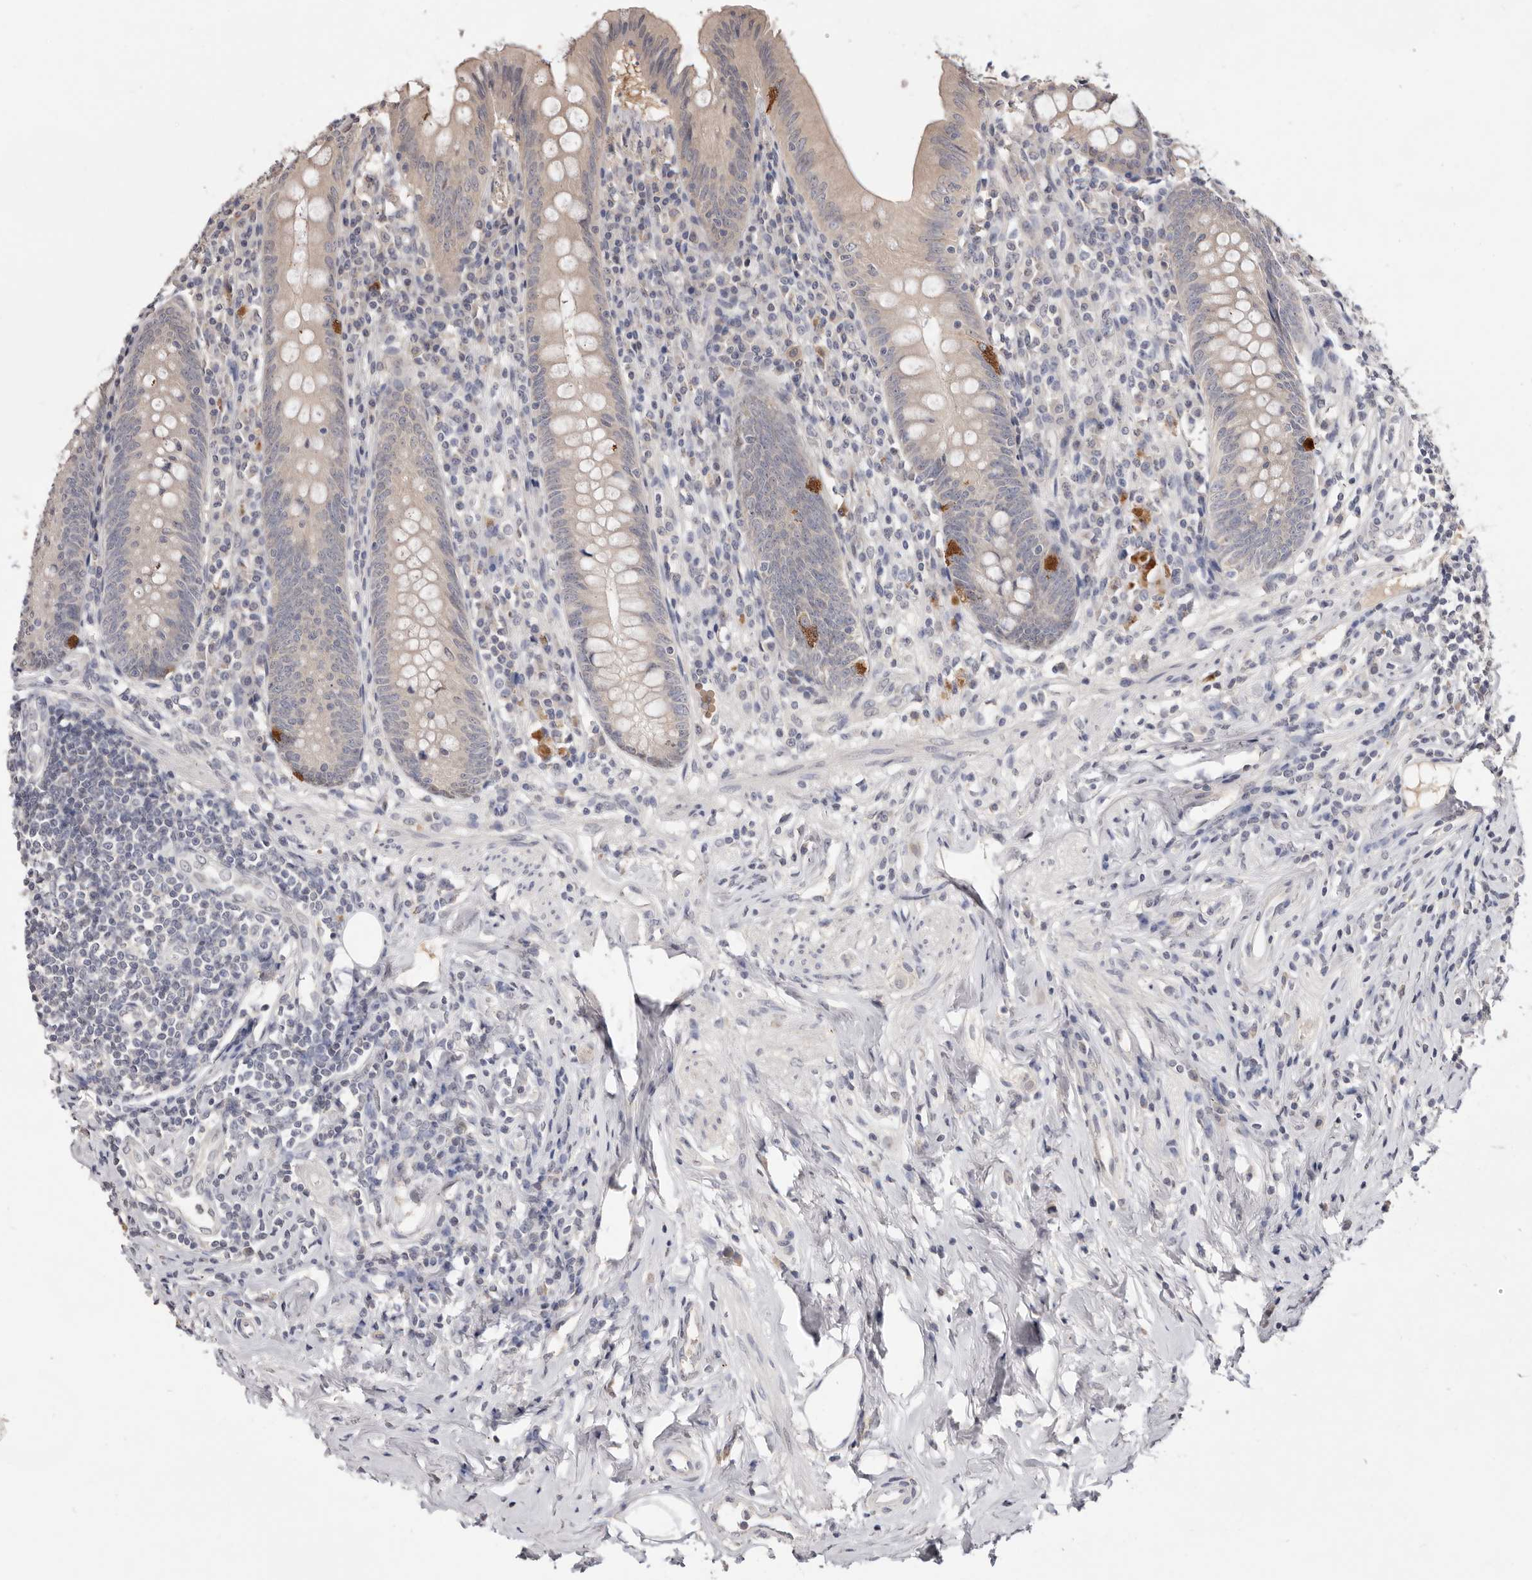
{"staining": {"intensity": "negative", "quantity": "none", "location": "none"}, "tissue": "appendix", "cell_type": "Glandular cells", "image_type": "normal", "snomed": [{"axis": "morphology", "description": "Normal tissue, NOS"}, {"axis": "topography", "description": "Appendix"}], "caption": "Immunohistochemistry (IHC) of benign human appendix reveals no staining in glandular cells. Brightfield microscopy of immunohistochemistry (IHC) stained with DAB (brown) and hematoxylin (blue), captured at high magnification.", "gene": "DOP1A", "patient": {"sex": "female", "age": 54}}